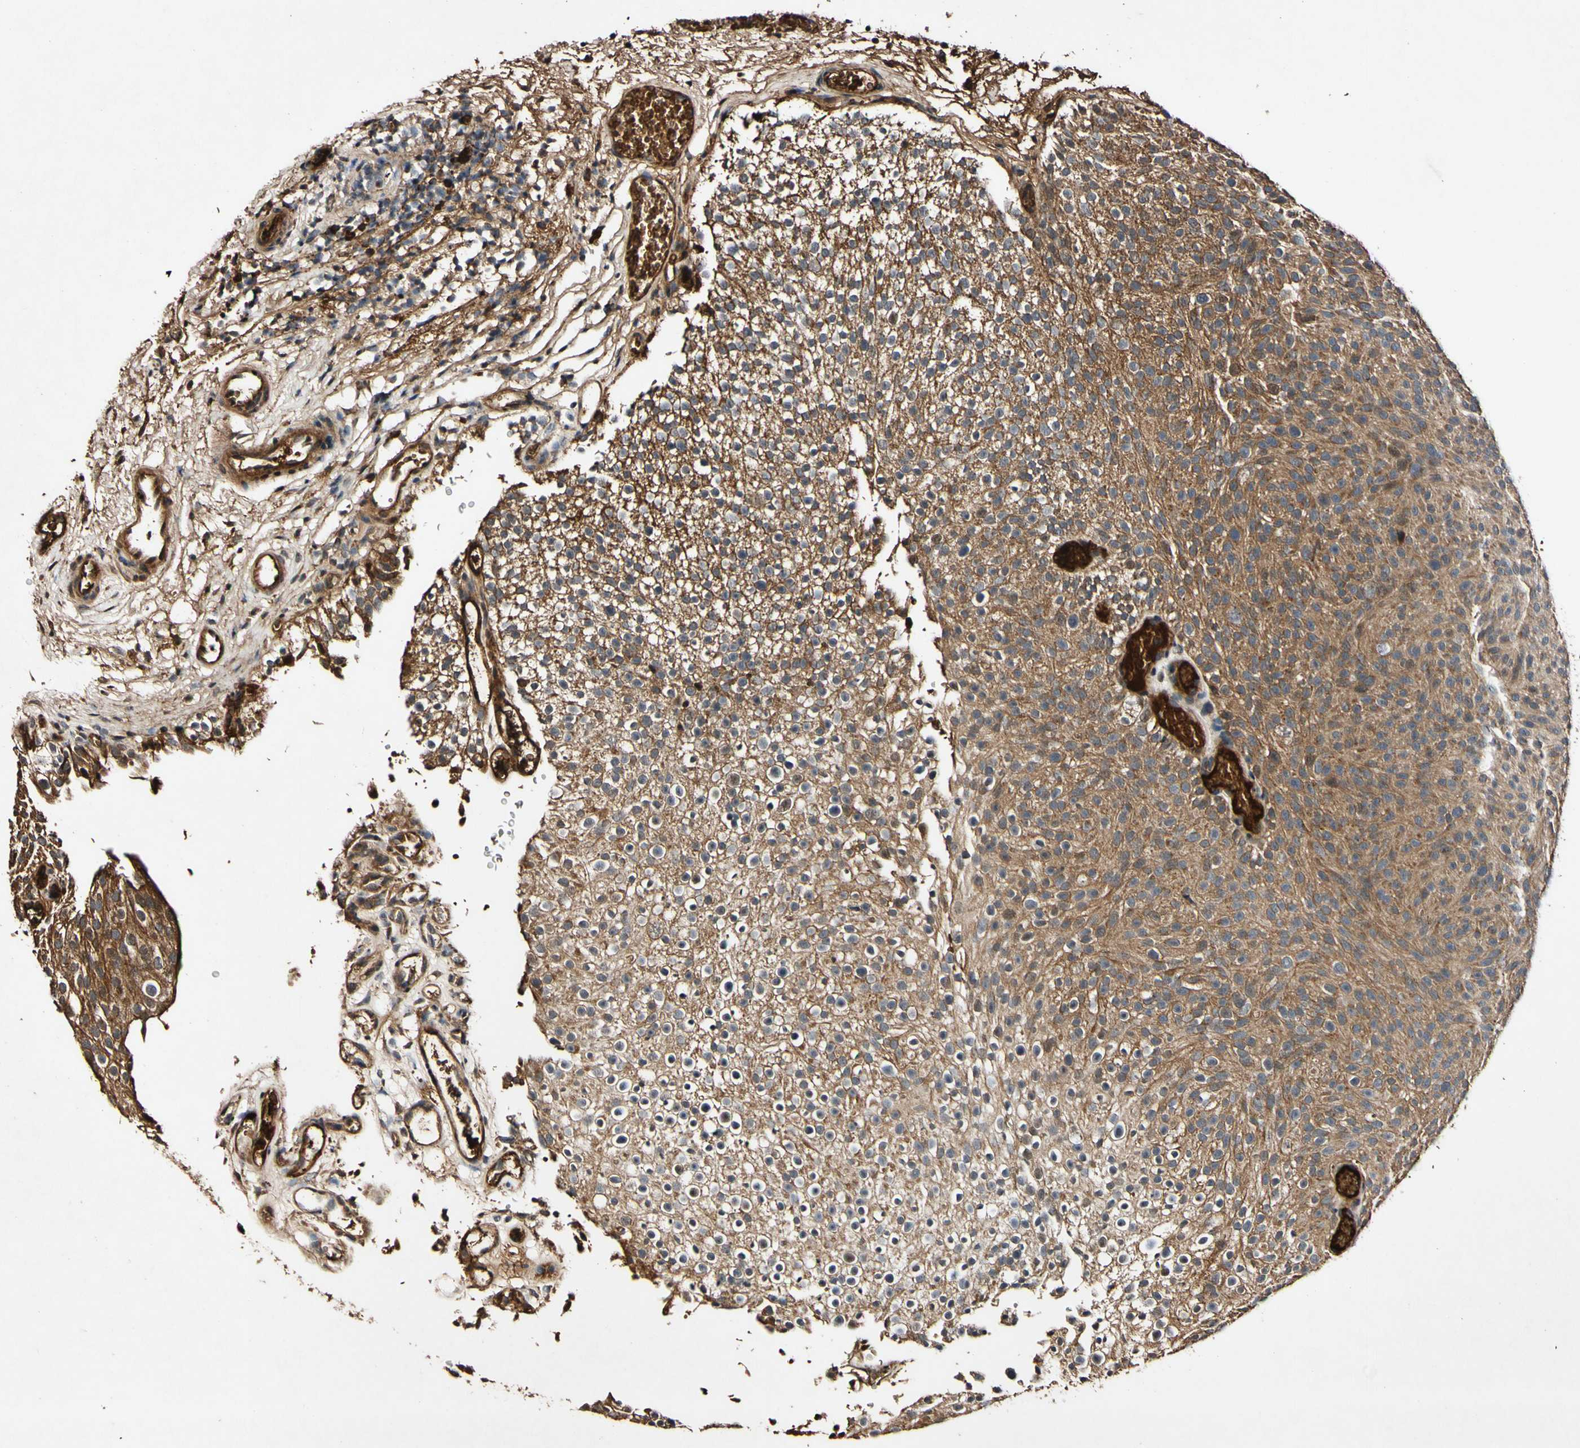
{"staining": {"intensity": "moderate", "quantity": ">75%", "location": "cytoplasmic/membranous"}, "tissue": "urothelial cancer", "cell_type": "Tumor cells", "image_type": "cancer", "snomed": [{"axis": "morphology", "description": "Urothelial carcinoma, Low grade"}, {"axis": "topography", "description": "Urinary bladder"}], "caption": "Immunohistochemistry (IHC) of human urothelial cancer shows medium levels of moderate cytoplasmic/membranous expression in approximately >75% of tumor cells.", "gene": "PLAT", "patient": {"sex": "male", "age": 78}}